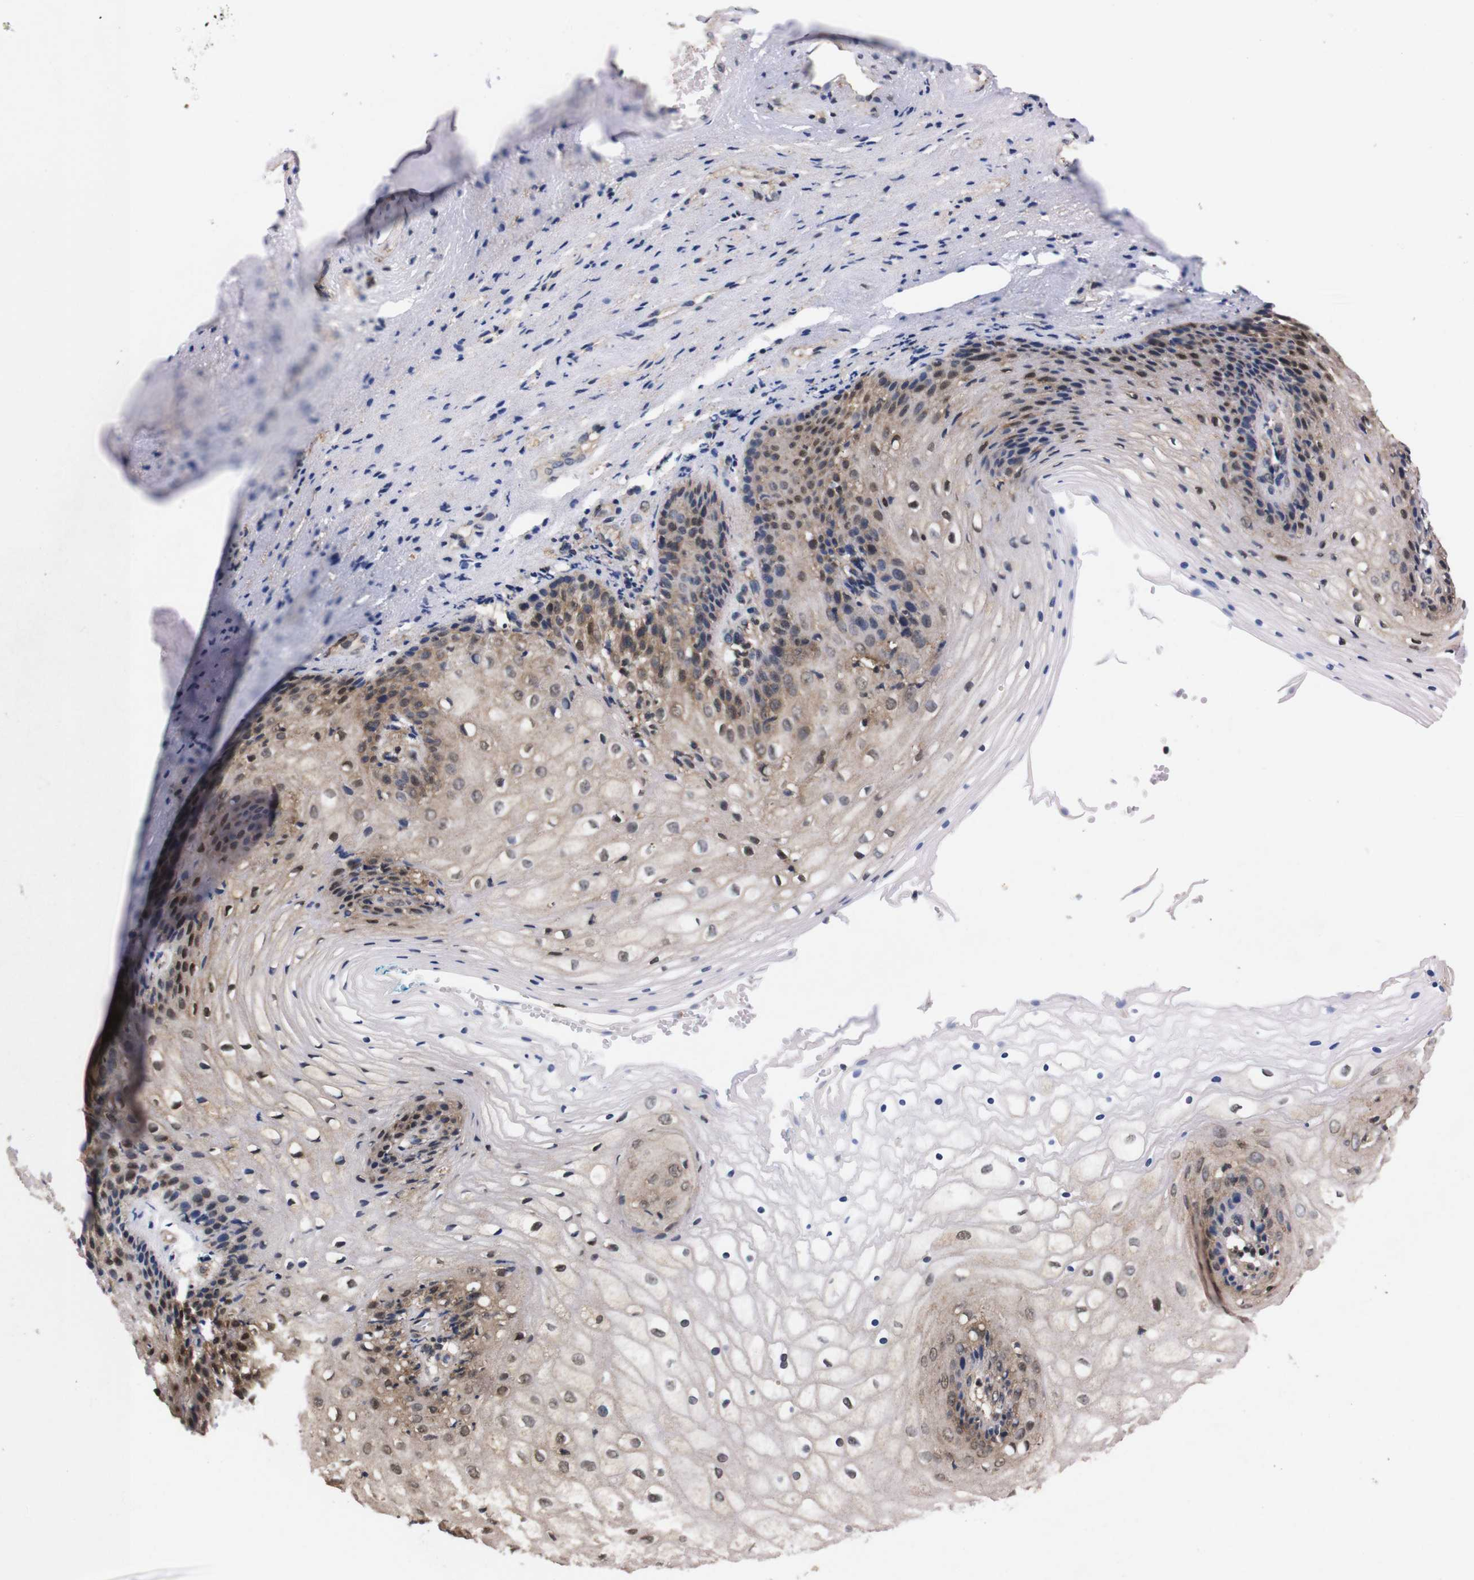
{"staining": {"intensity": "moderate", "quantity": "25%-75%", "location": "cytoplasmic/membranous,nuclear"}, "tissue": "vagina", "cell_type": "Squamous epithelial cells", "image_type": "normal", "snomed": [{"axis": "morphology", "description": "Normal tissue, NOS"}, {"axis": "topography", "description": "Vagina"}], "caption": "Protein expression analysis of benign vagina reveals moderate cytoplasmic/membranous,nuclear positivity in about 25%-75% of squamous epithelial cells.", "gene": "UBQLN2", "patient": {"sex": "female", "age": 34}}